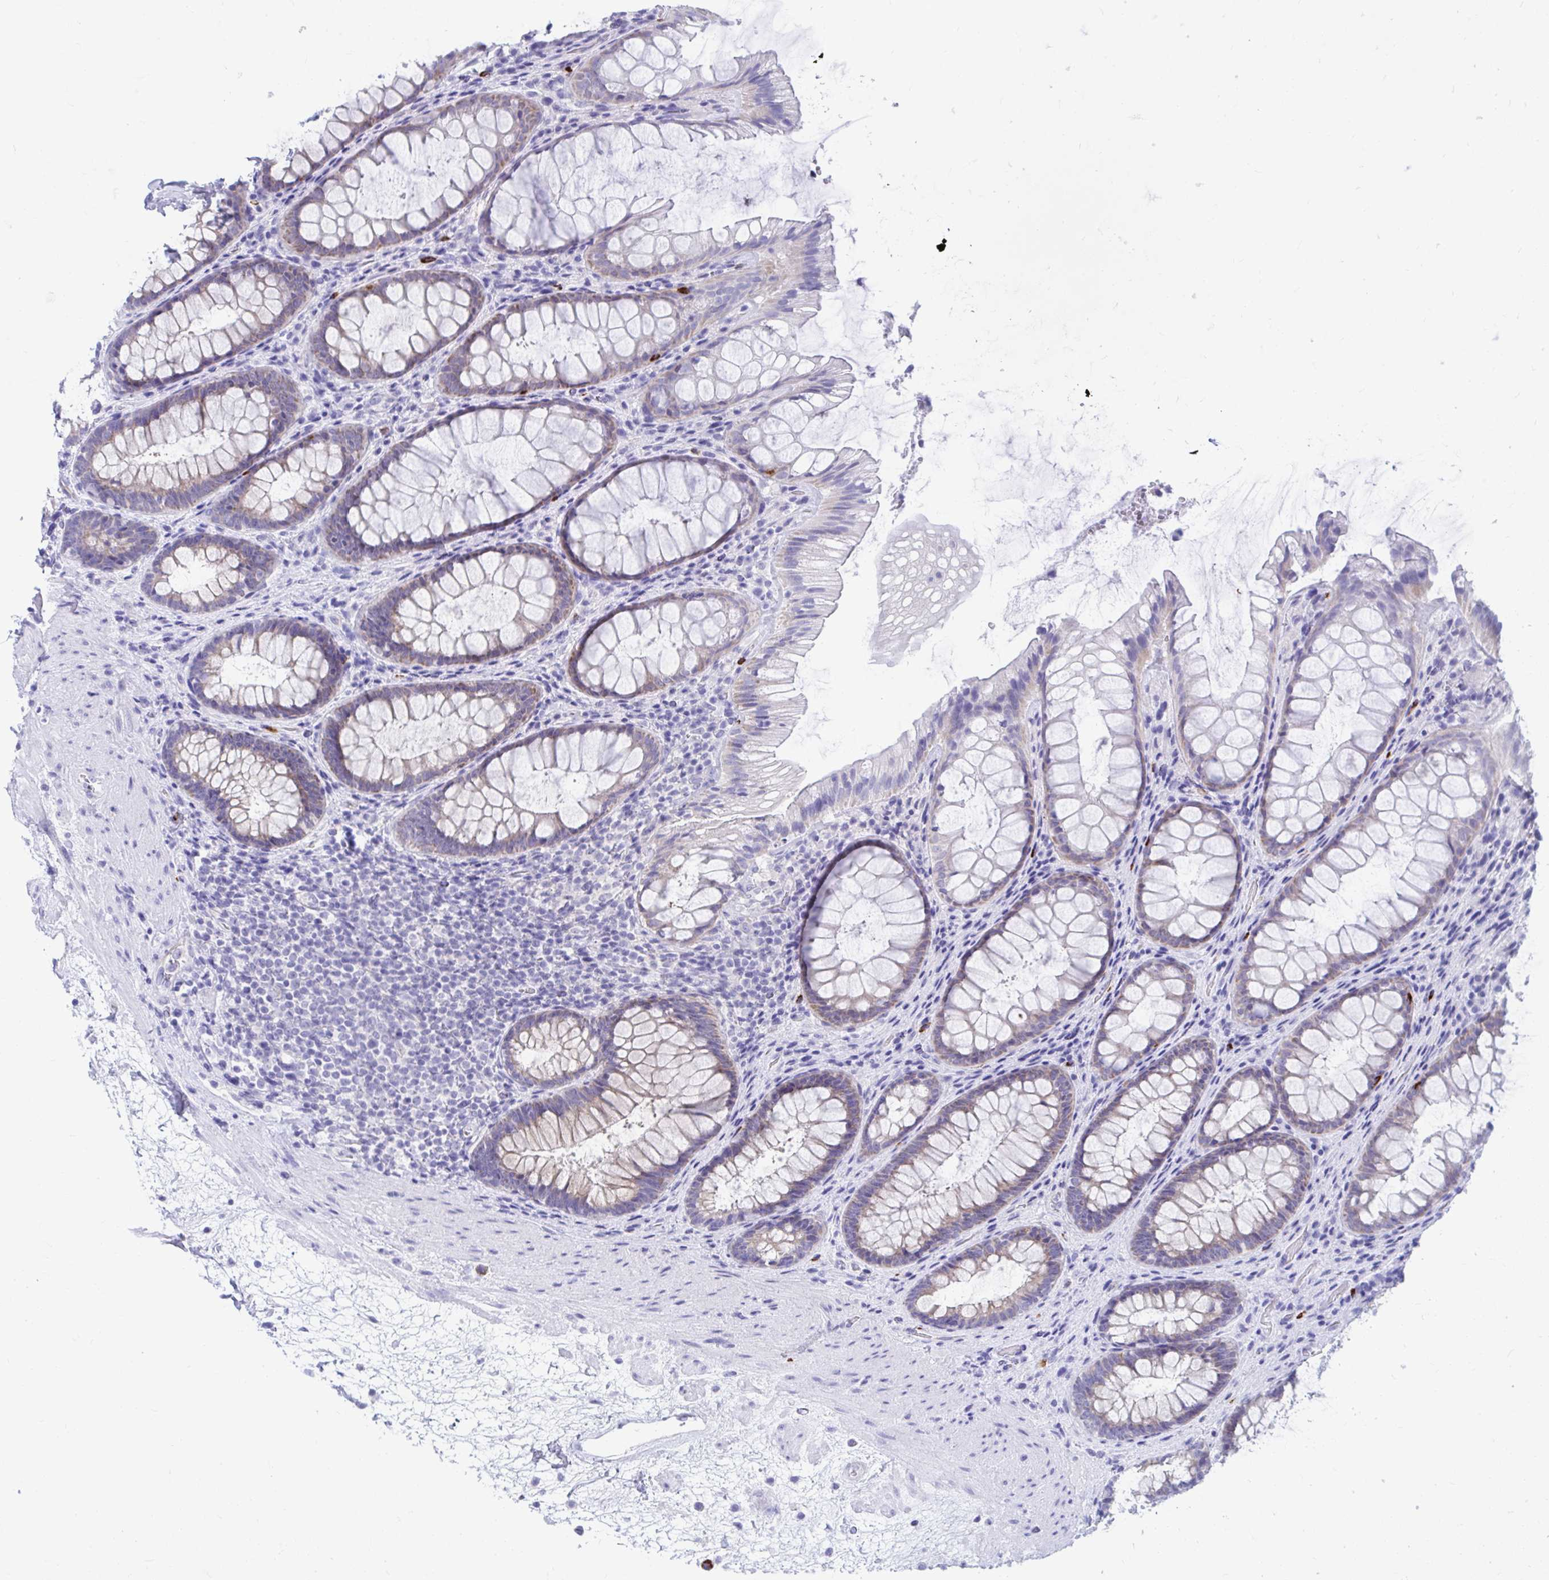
{"staining": {"intensity": "weak", "quantity": "25%-75%", "location": "cytoplasmic/membranous"}, "tissue": "rectum", "cell_type": "Glandular cells", "image_type": "normal", "snomed": [{"axis": "morphology", "description": "Normal tissue, NOS"}, {"axis": "topography", "description": "Rectum"}], "caption": "Weak cytoplasmic/membranous expression is identified in approximately 25%-75% of glandular cells in unremarkable rectum.", "gene": "SHISA8", "patient": {"sex": "male", "age": 72}}